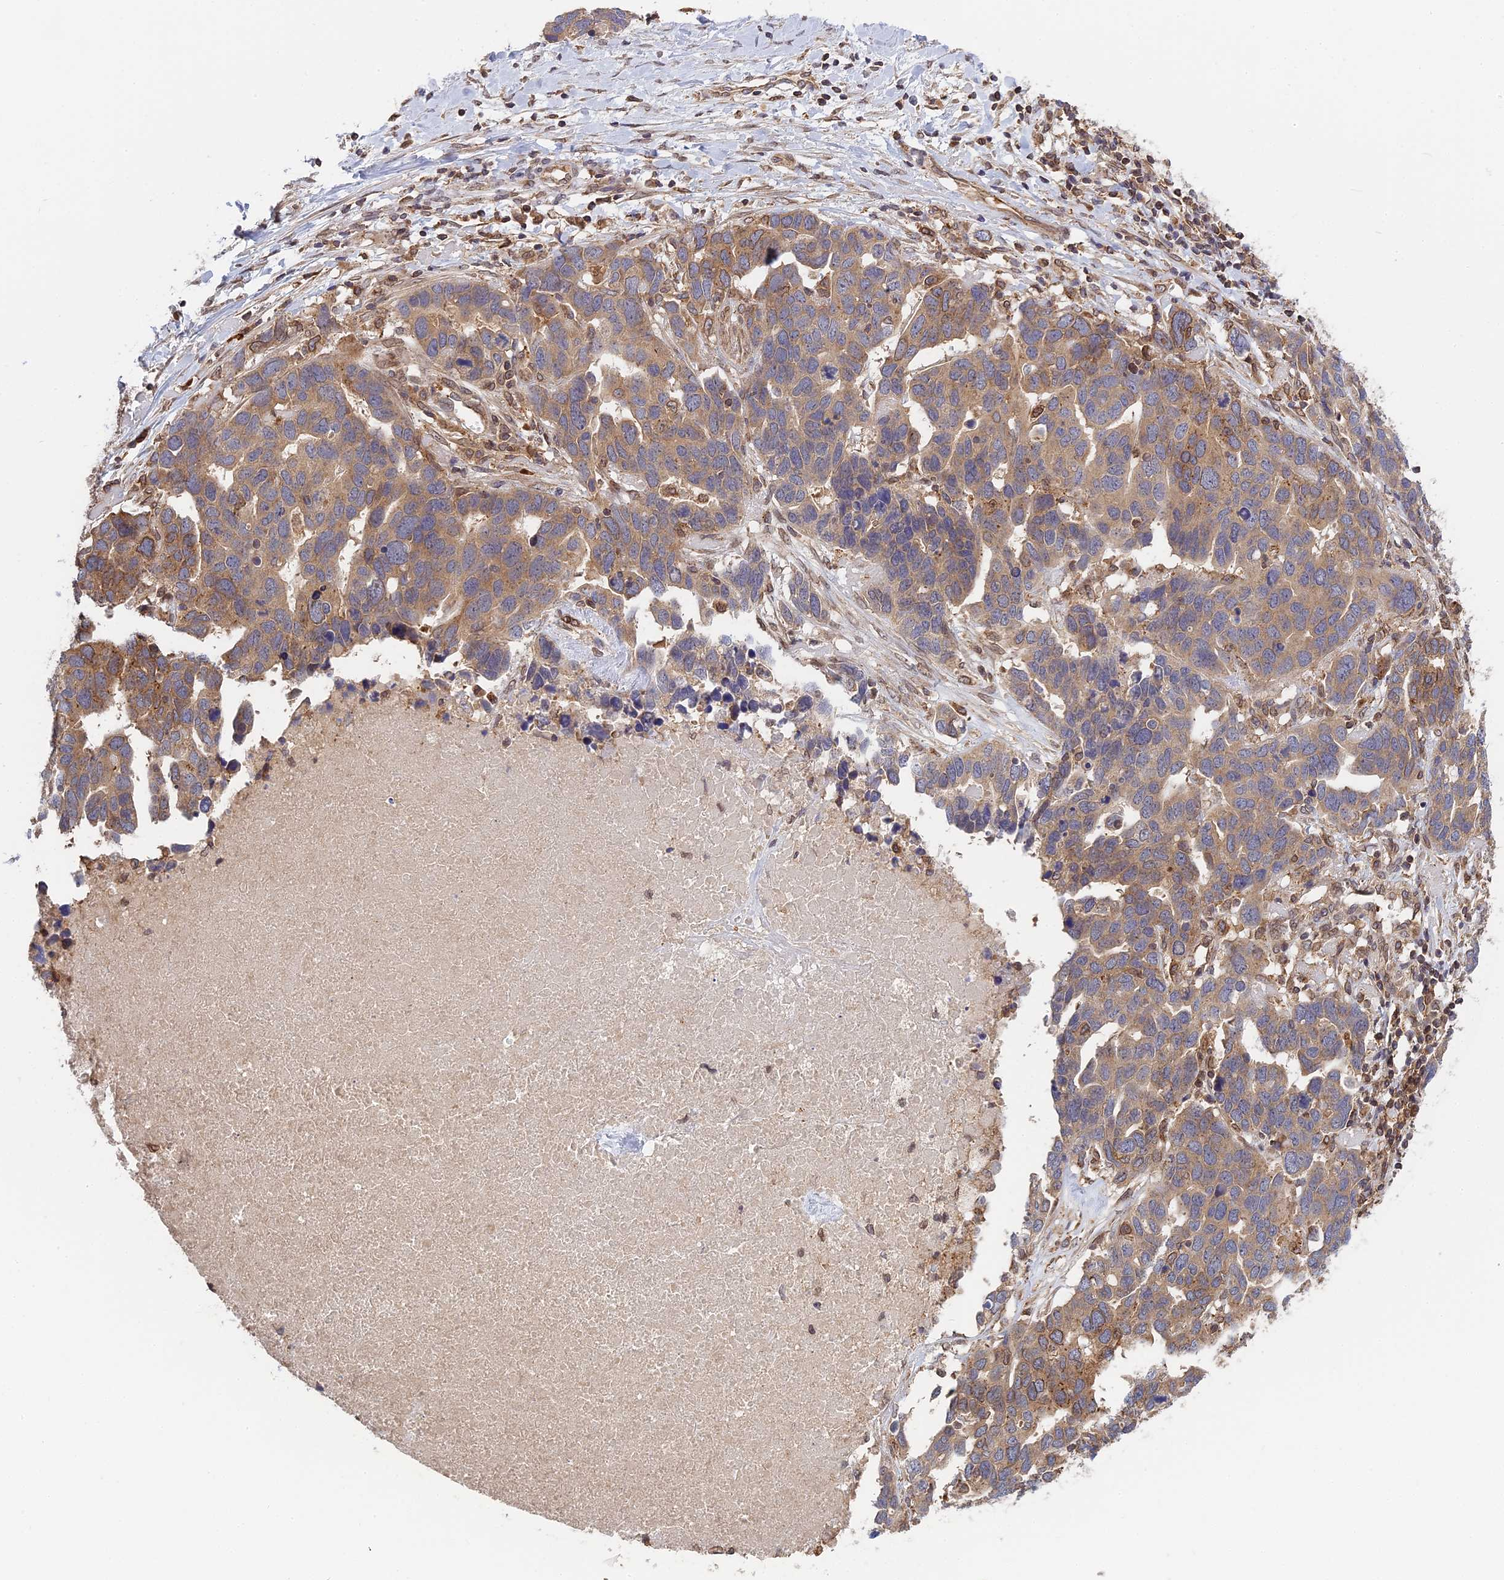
{"staining": {"intensity": "moderate", "quantity": ">75%", "location": "cytoplasmic/membranous"}, "tissue": "ovarian cancer", "cell_type": "Tumor cells", "image_type": "cancer", "snomed": [{"axis": "morphology", "description": "Cystadenocarcinoma, serous, NOS"}, {"axis": "topography", "description": "Ovary"}], "caption": "This is an image of IHC staining of serous cystadenocarcinoma (ovarian), which shows moderate expression in the cytoplasmic/membranous of tumor cells.", "gene": "IL21R", "patient": {"sex": "female", "age": 54}}